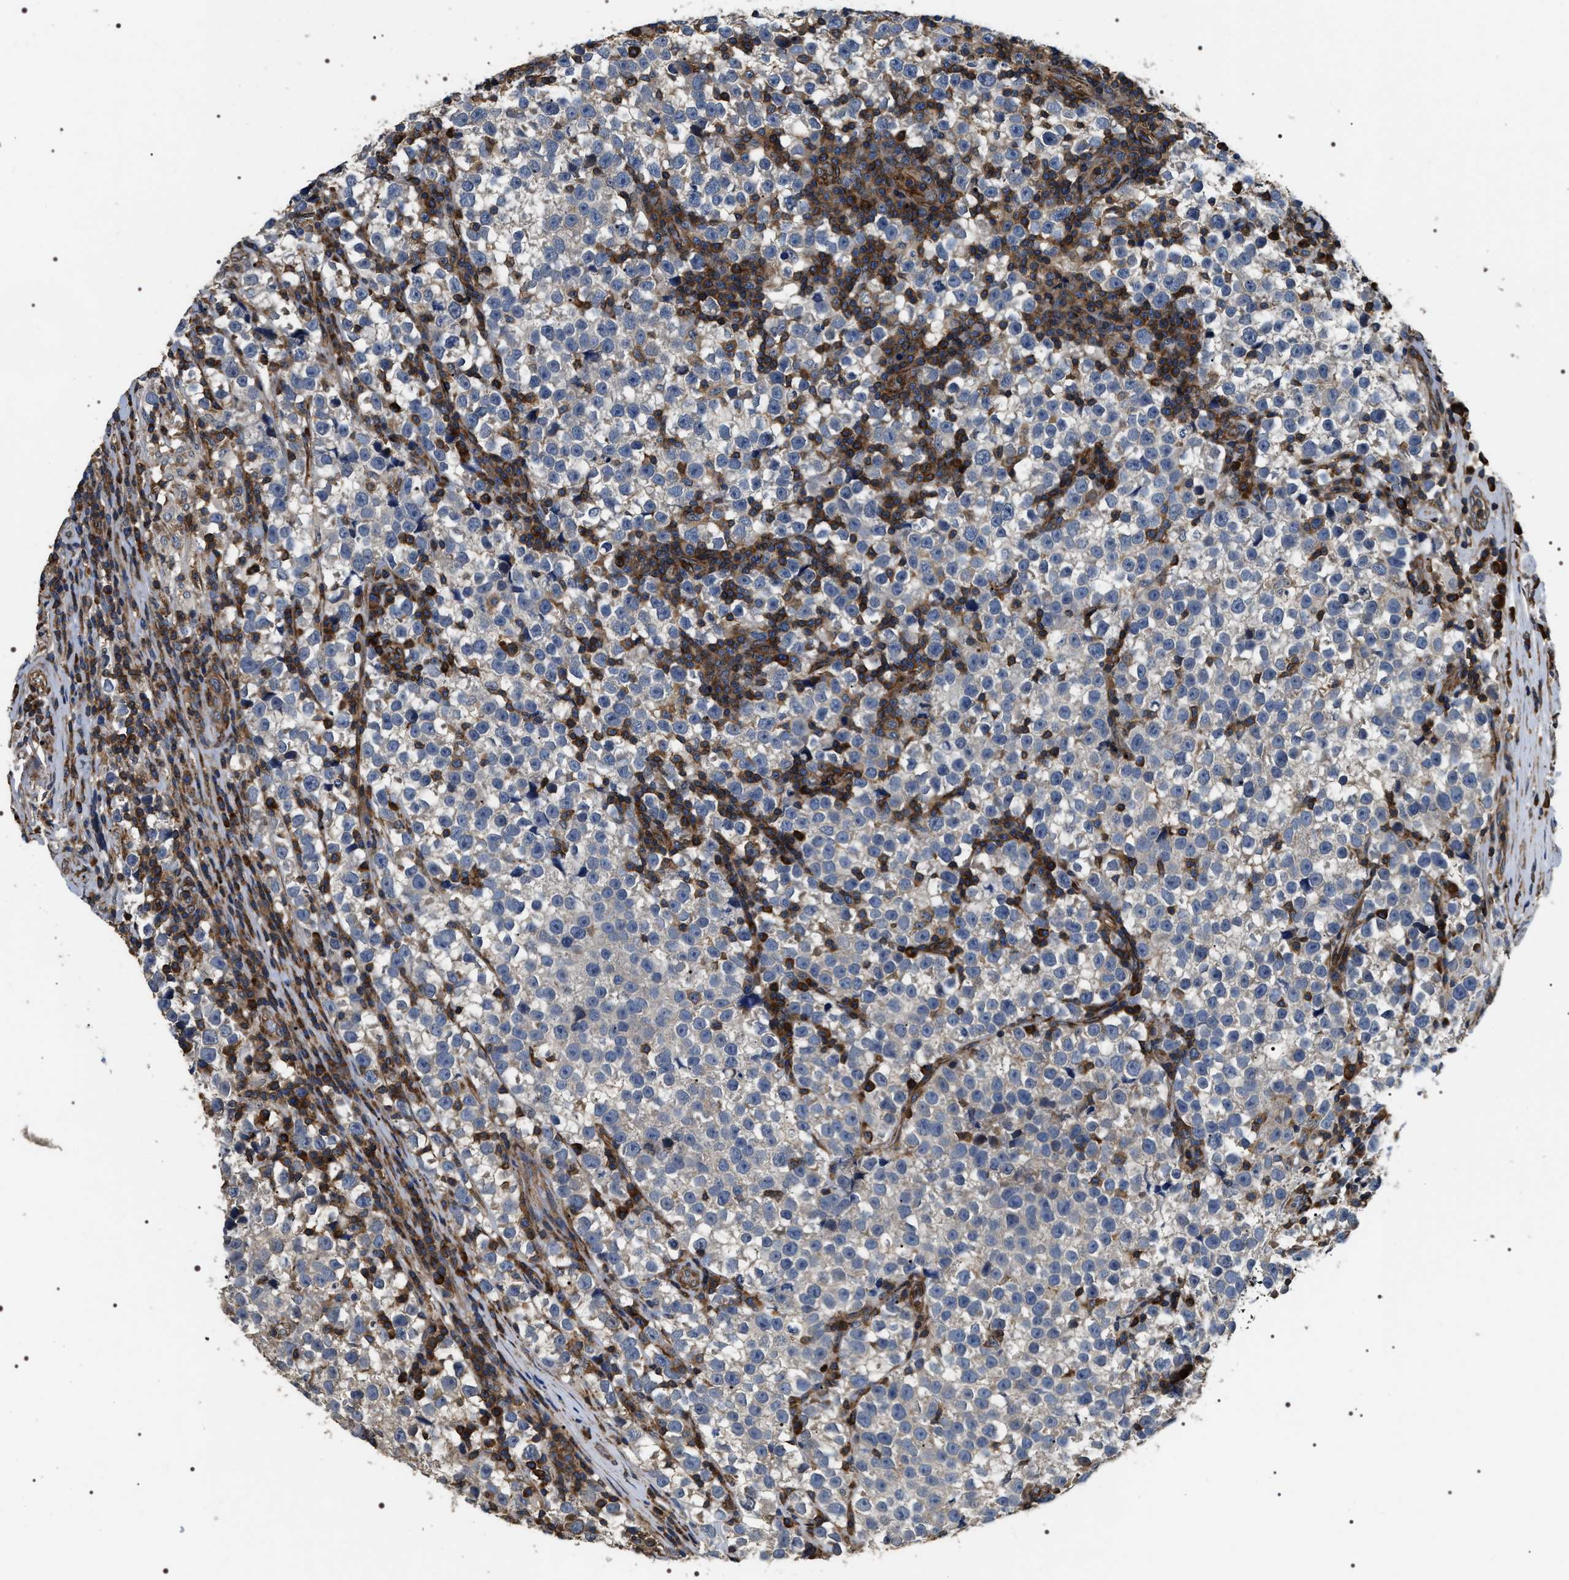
{"staining": {"intensity": "negative", "quantity": "none", "location": "none"}, "tissue": "testis cancer", "cell_type": "Tumor cells", "image_type": "cancer", "snomed": [{"axis": "morphology", "description": "Normal tissue, NOS"}, {"axis": "morphology", "description": "Seminoma, NOS"}, {"axis": "topography", "description": "Testis"}], "caption": "This is an immunohistochemistry image of testis cancer (seminoma). There is no staining in tumor cells.", "gene": "ZC3HAV1L", "patient": {"sex": "male", "age": 43}}